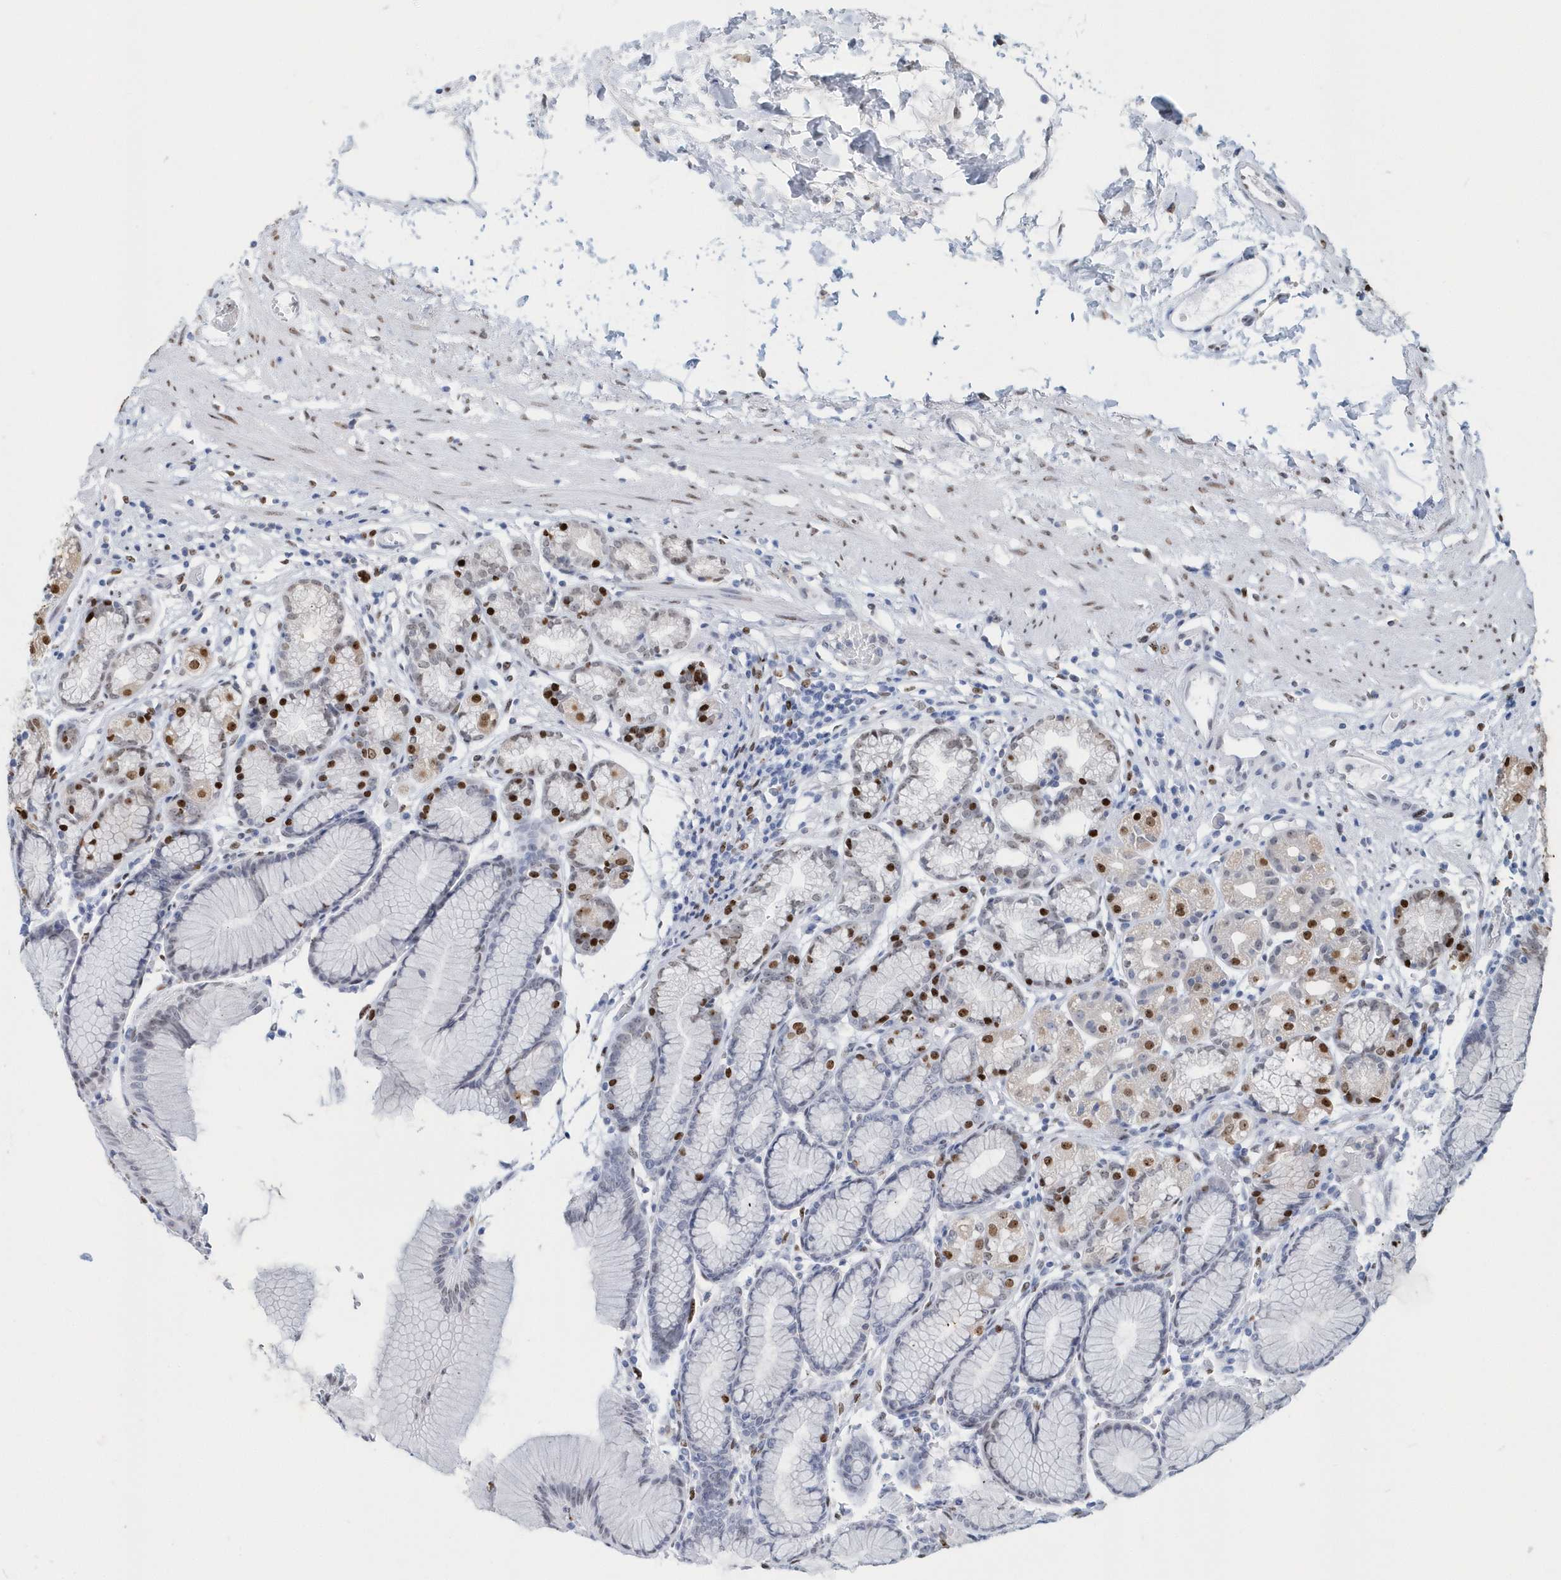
{"staining": {"intensity": "strong", "quantity": "<25%", "location": "nuclear"}, "tissue": "stomach", "cell_type": "Glandular cells", "image_type": "normal", "snomed": [{"axis": "morphology", "description": "Normal tissue, NOS"}, {"axis": "topography", "description": "Stomach"}], "caption": "This image shows unremarkable stomach stained with IHC to label a protein in brown. The nuclear of glandular cells show strong positivity for the protein. Nuclei are counter-stained blue.", "gene": "MACROH2A2", "patient": {"sex": "female", "age": 57}}